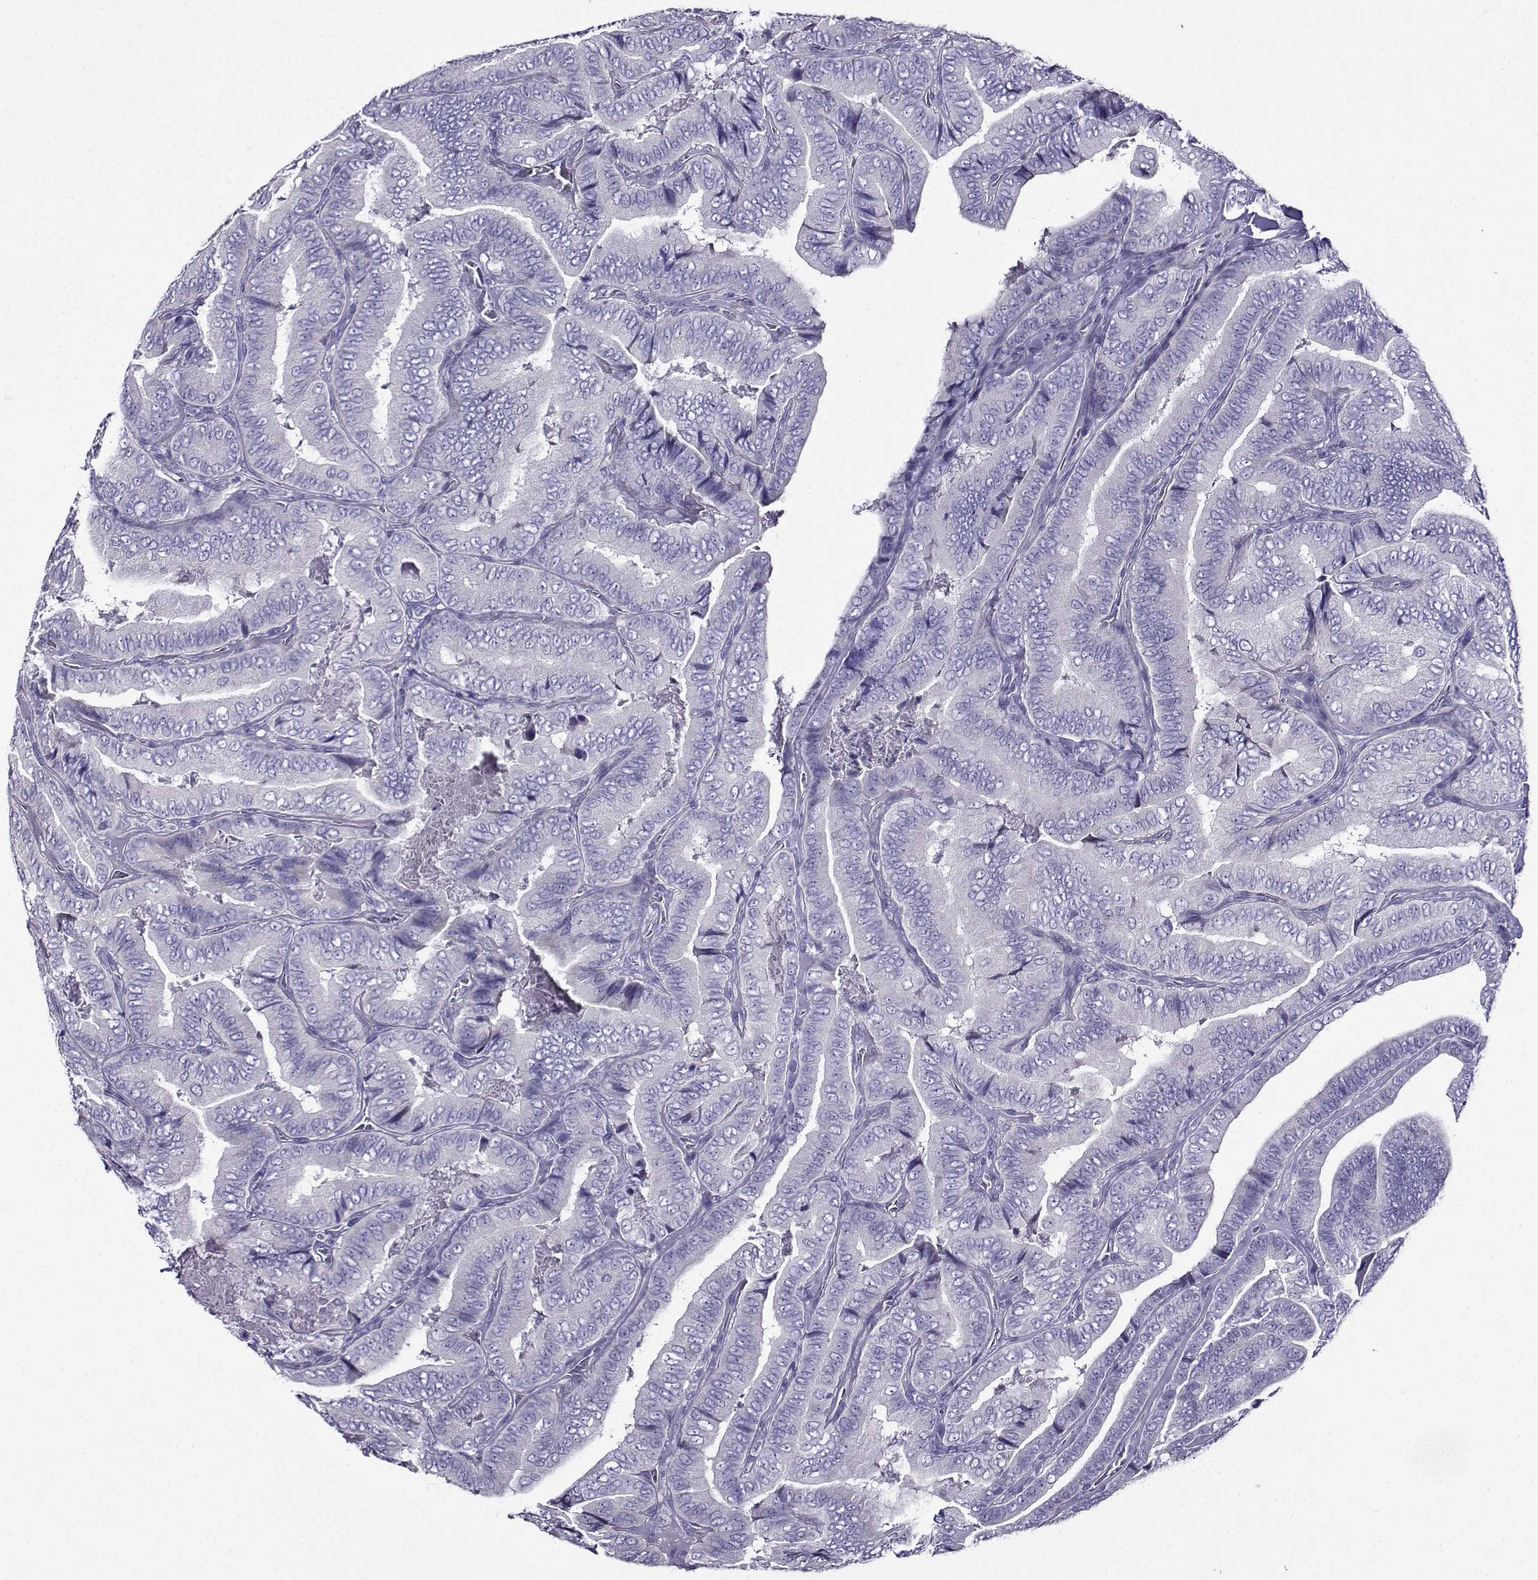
{"staining": {"intensity": "negative", "quantity": "none", "location": "none"}, "tissue": "thyroid cancer", "cell_type": "Tumor cells", "image_type": "cancer", "snomed": [{"axis": "morphology", "description": "Papillary adenocarcinoma, NOS"}, {"axis": "topography", "description": "Thyroid gland"}], "caption": "Immunohistochemistry photomicrograph of thyroid papillary adenocarcinoma stained for a protein (brown), which displays no positivity in tumor cells. The staining was performed using DAB (3,3'-diaminobenzidine) to visualize the protein expression in brown, while the nuclei were stained in blue with hematoxylin (Magnification: 20x).", "gene": "TMEM266", "patient": {"sex": "male", "age": 61}}